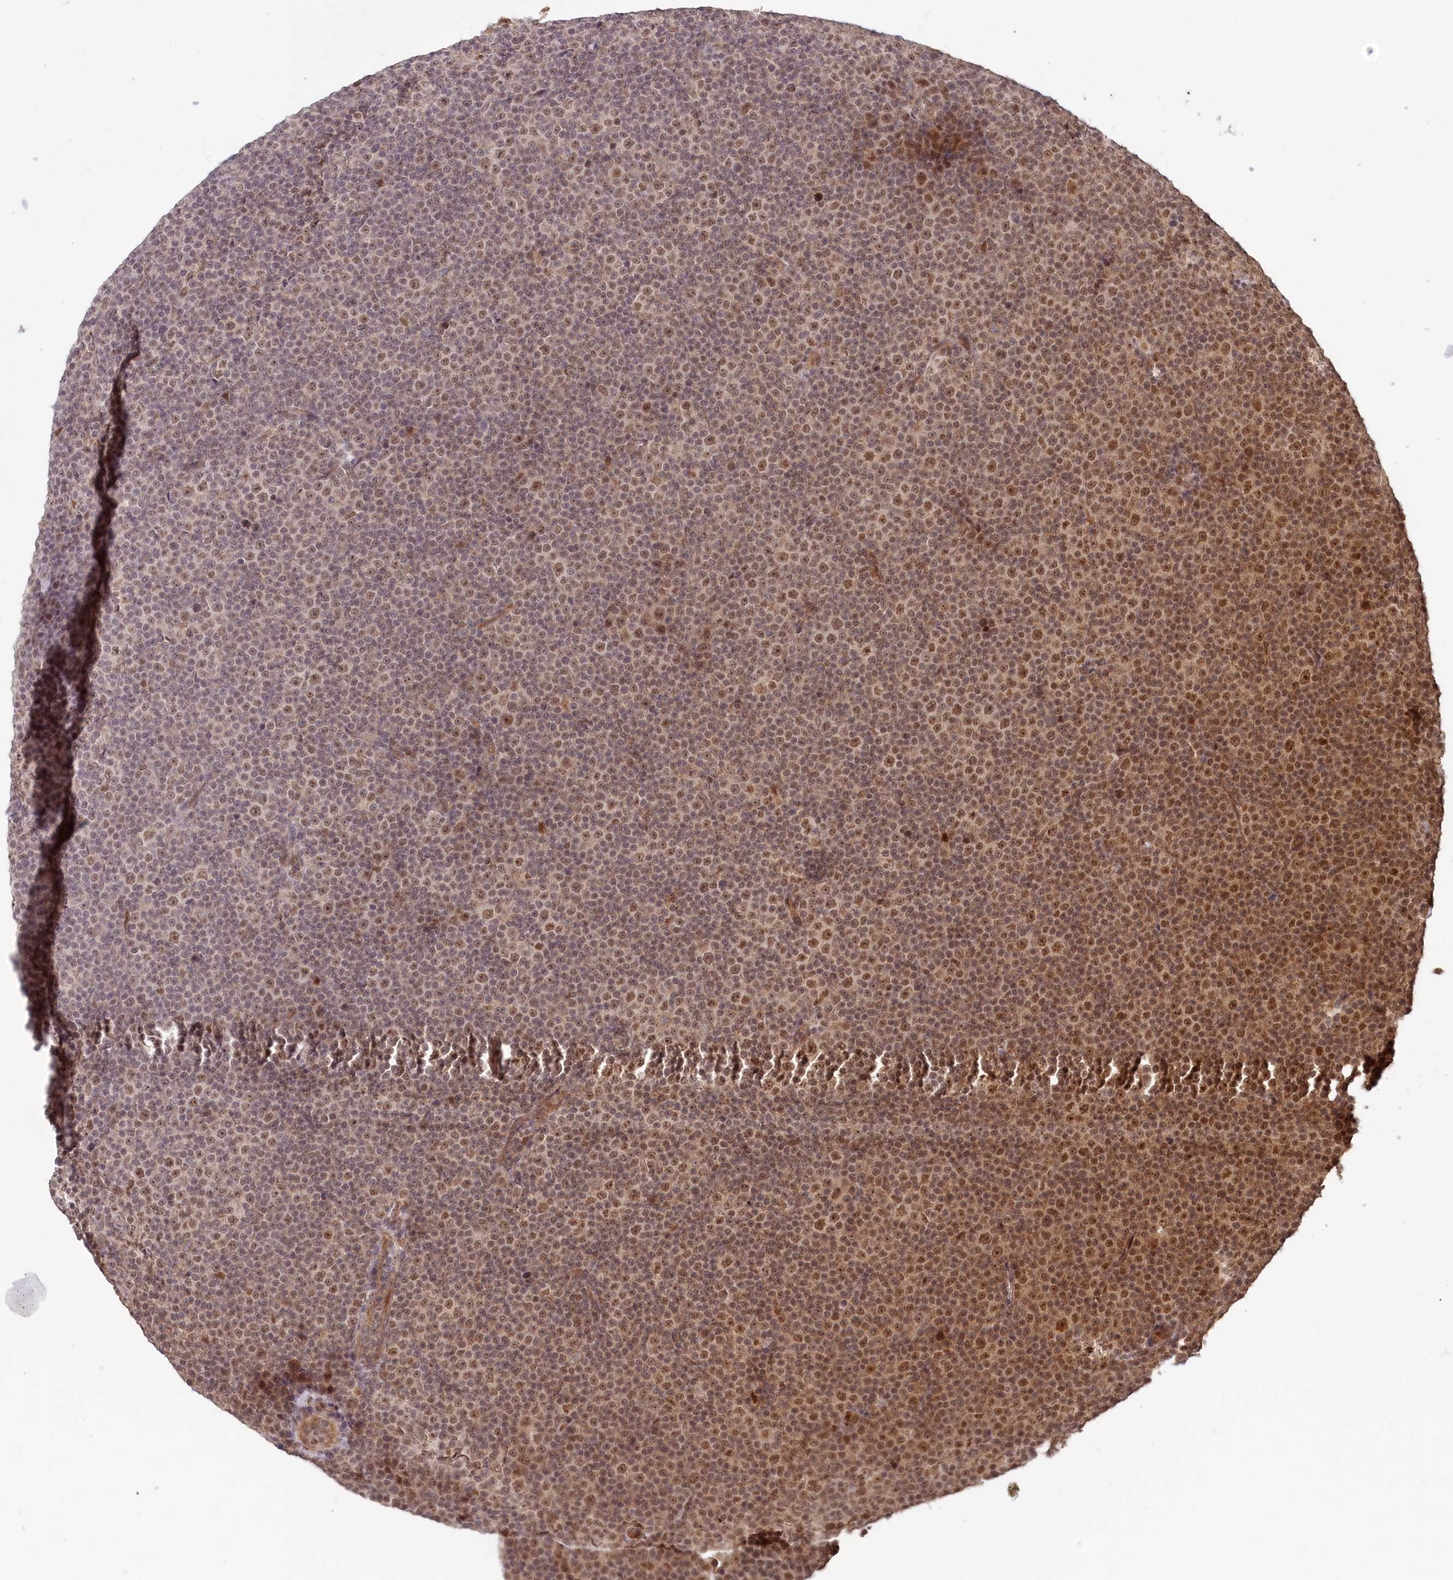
{"staining": {"intensity": "moderate", "quantity": ">75%", "location": "nuclear"}, "tissue": "lymphoma", "cell_type": "Tumor cells", "image_type": "cancer", "snomed": [{"axis": "morphology", "description": "Malignant lymphoma, non-Hodgkin's type, Low grade"}, {"axis": "topography", "description": "Lymph node"}], "caption": "An immunohistochemistry photomicrograph of tumor tissue is shown. Protein staining in brown shows moderate nuclear positivity in malignant lymphoma, non-Hodgkin's type (low-grade) within tumor cells.", "gene": "WAPL", "patient": {"sex": "female", "age": 67}}